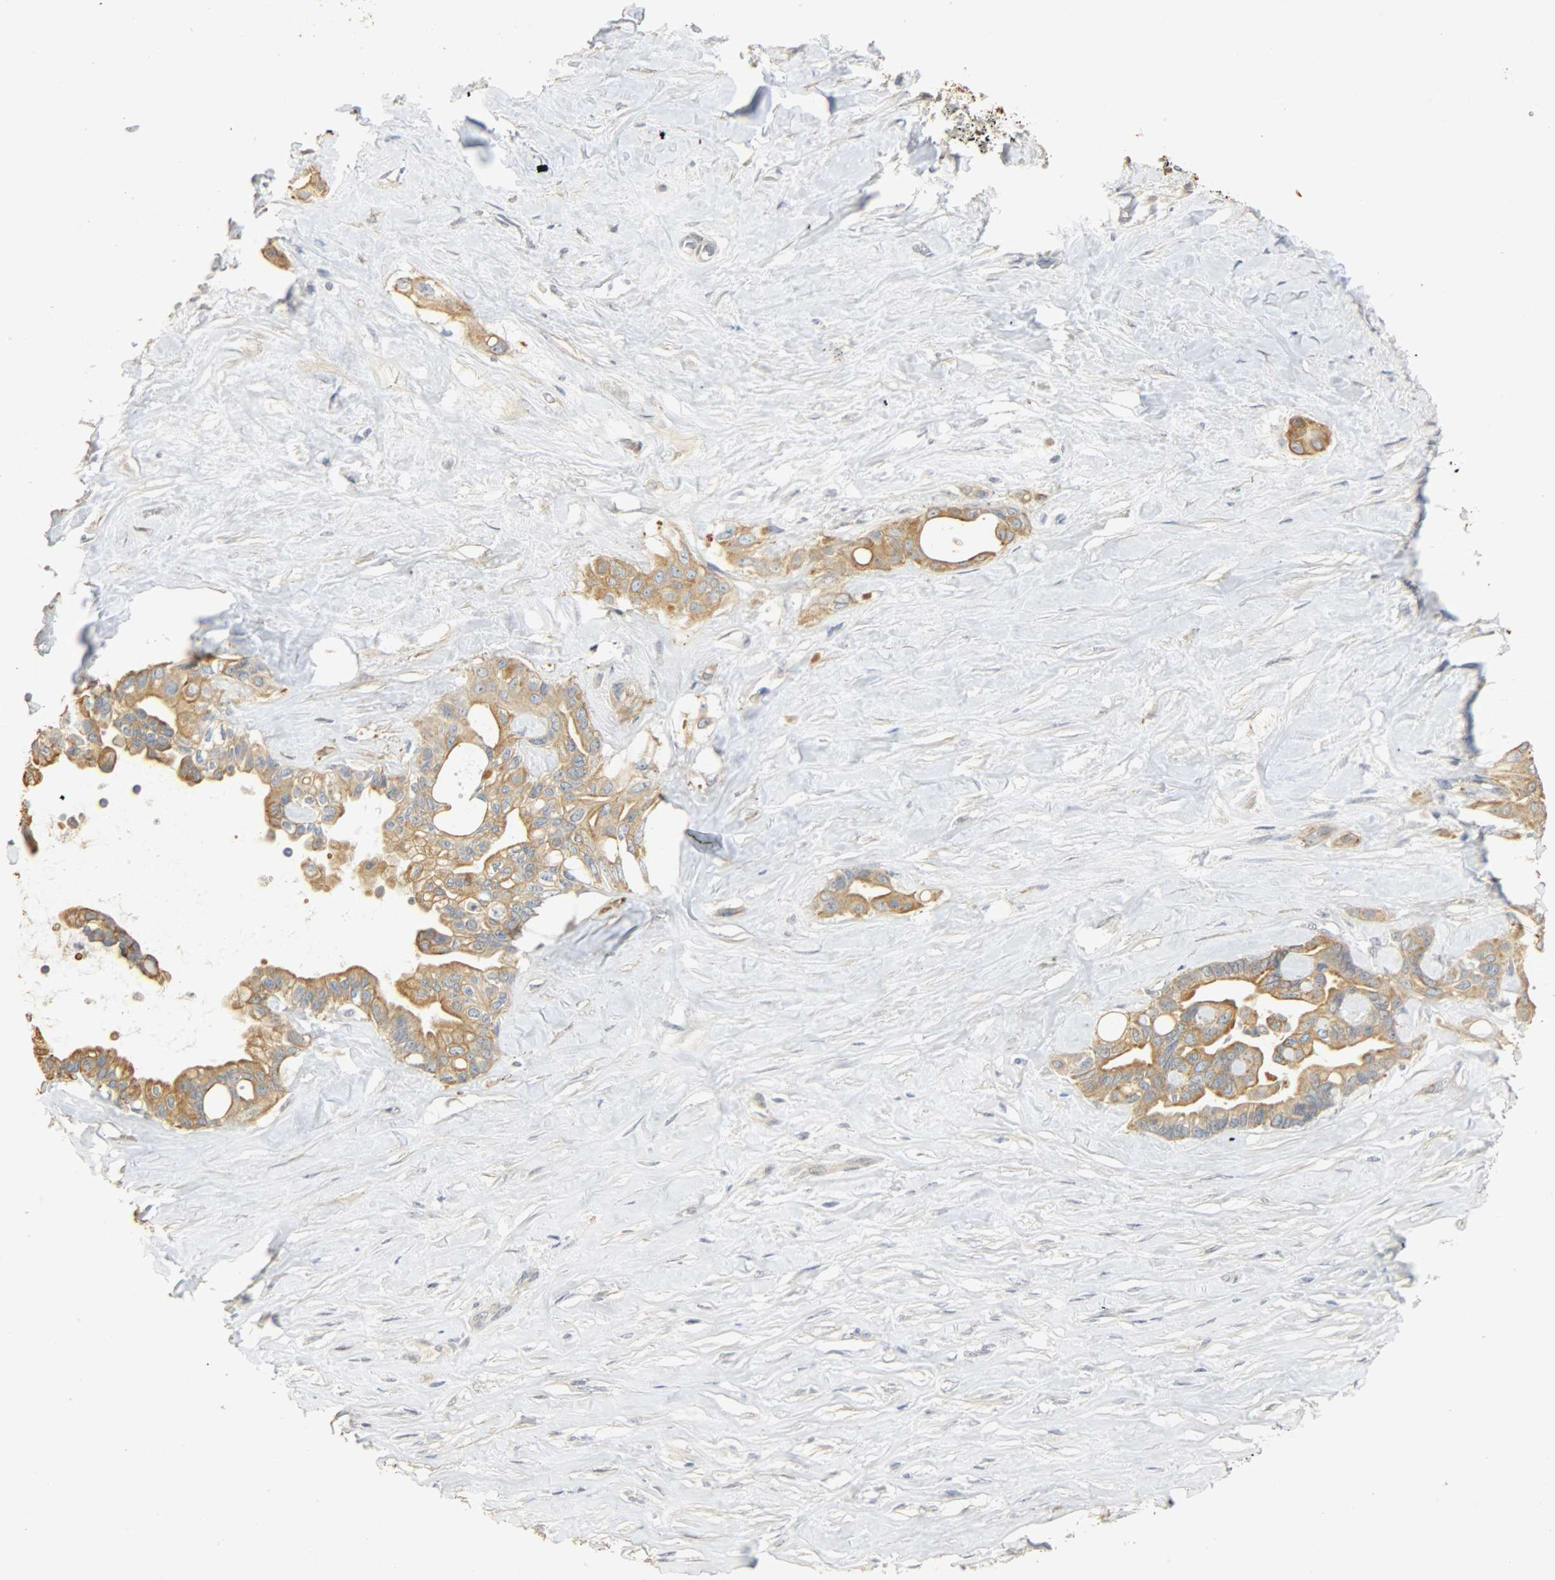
{"staining": {"intensity": "moderate", "quantity": ">75%", "location": "cytoplasmic/membranous"}, "tissue": "liver cancer", "cell_type": "Tumor cells", "image_type": "cancer", "snomed": [{"axis": "morphology", "description": "Cholangiocarcinoma"}, {"axis": "topography", "description": "Liver"}], "caption": "Immunohistochemistry (IHC) of liver cancer (cholangiocarcinoma) reveals medium levels of moderate cytoplasmic/membranous staining in about >75% of tumor cells. (IHC, brightfield microscopy, high magnification).", "gene": "USP13", "patient": {"sex": "female", "age": 67}}